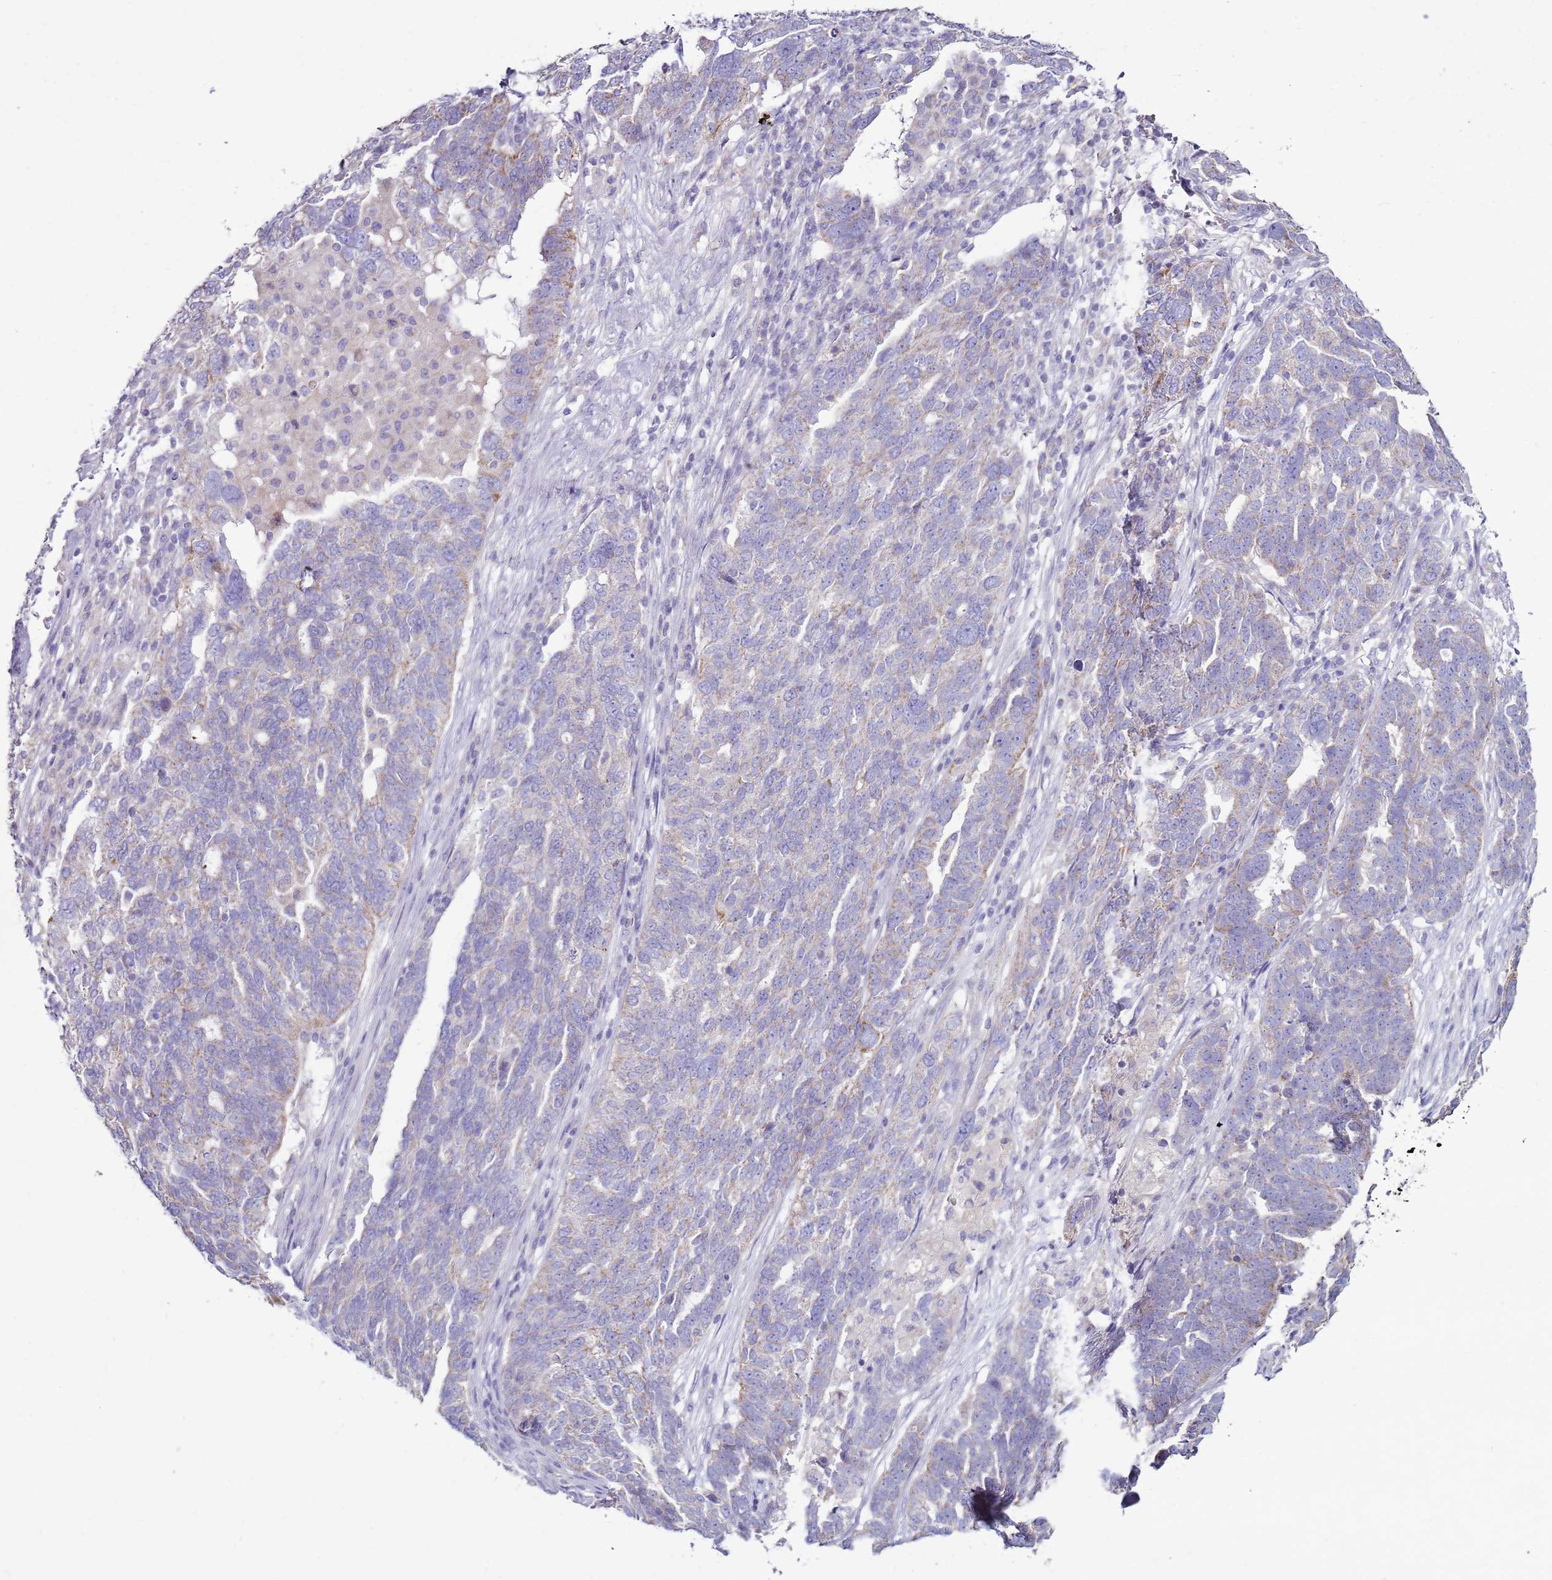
{"staining": {"intensity": "negative", "quantity": "none", "location": "none"}, "tissue": "ovarian cancer", "cell_type": "Tumor cells", "image_type": "cancer", "snomed": [{"axis": "morphology", "description": "Cystadenocarcinoma, serous, NOS"}, {"axis": "topography", "description": "Ovary"}], "caption": "This is a micrograph of IHC staining of ovarian cancer (serous cystadenocarcinoma), which shows no positivity in tumor cells.", "gene": "TRAPPC4", "patient": {"sex": "female", "age": 59}}